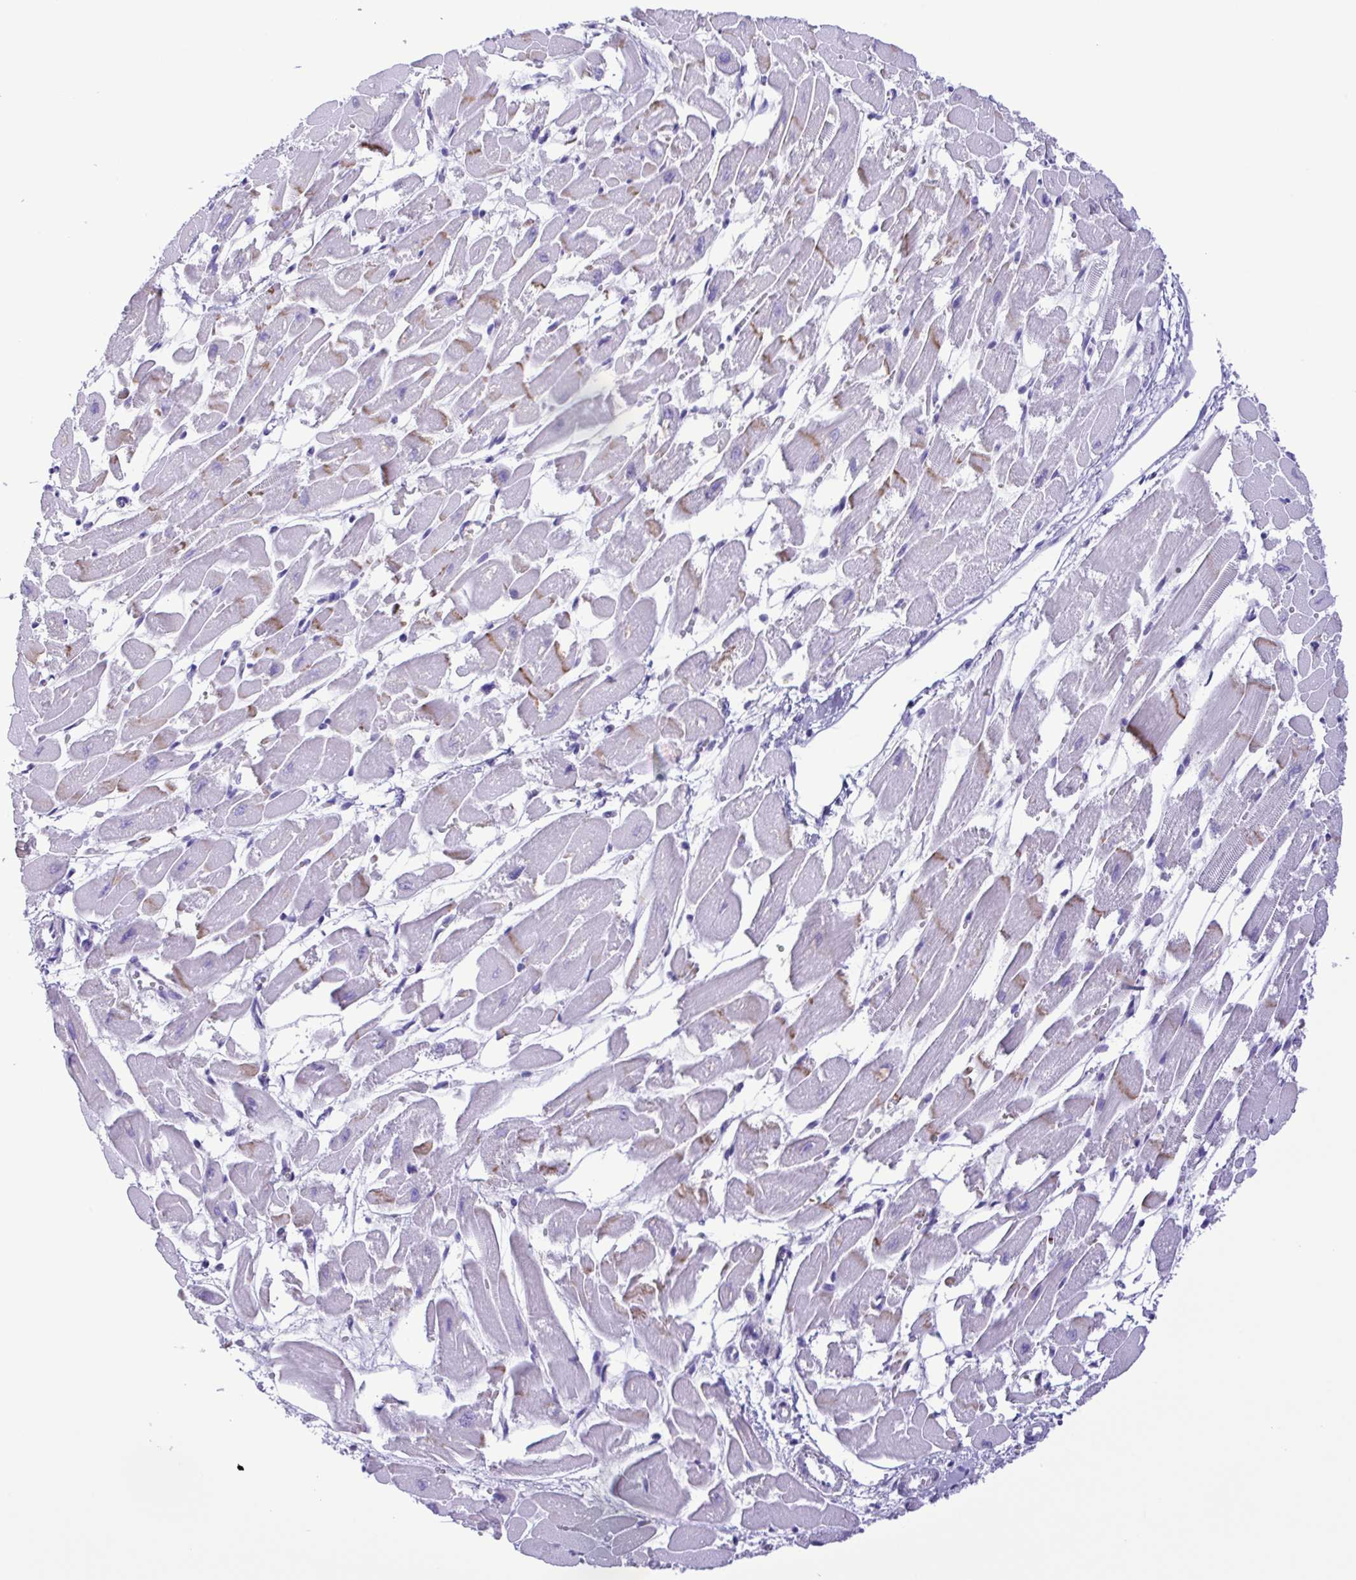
{"staining": {"intensity": "moderate", "quantity": "<25%", "location": "cytoplasmic/membranous"}, "tissue": "heart muscle", "cell_type": "Cardiomyocytes", "image_type": "normal", "snomed": [{"axis": "morphology", "description": "Normal tissue, NOS"}, {"axis": "topography", "description": "Heart"}], "caption": "Protein staining shows moderate cytoplasmic/membranous expression in approximately <25% of cardiomyocytes in unremarkable heart muscle.", "gene": "OVGP1", "patient": {"sex": "female", "age": 52}}